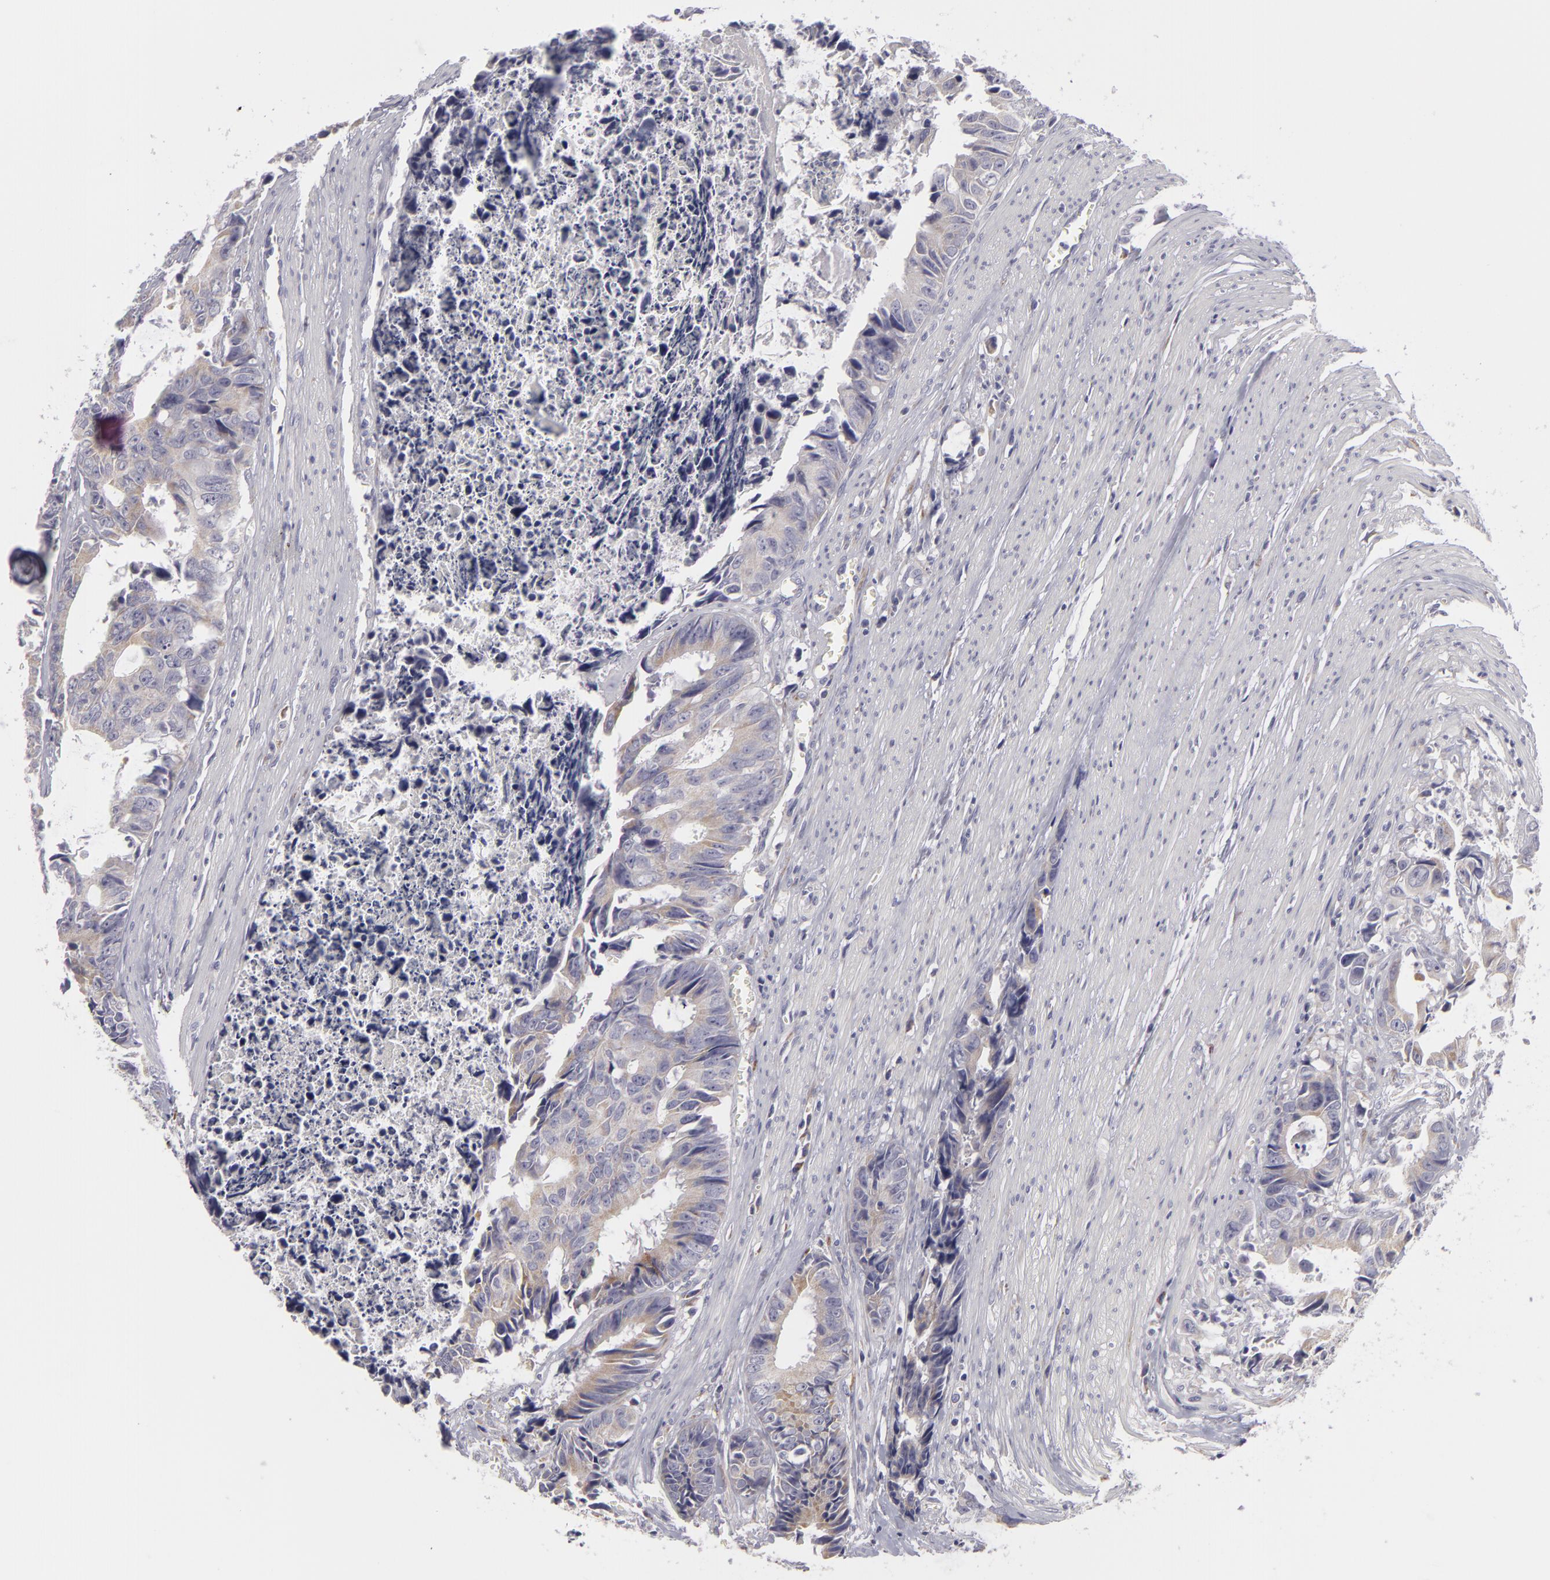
{"staining": {"intensity": "weak", "quantity": "<25%", "location": "cytoplasmic/membranous"}, "tissue": "colorectal cancer", "cell_type": "Tumor cells", "image_type": "cancer", "snomed": [{"axis": "morphology", "description": "Adenocarcinoma, NOS"}, {"axis": "topography", "description": "Rectum"}], "caption": "Adenocarcinoma (colorectal) was stained to show a protein in brown. There is no significant expression in tumor cells. (DAB (3,3'-diaminobenzidine) IHC, high magnification).", "gene": "ATP2B3", "patient": {"sex": "female", "age": 98}}